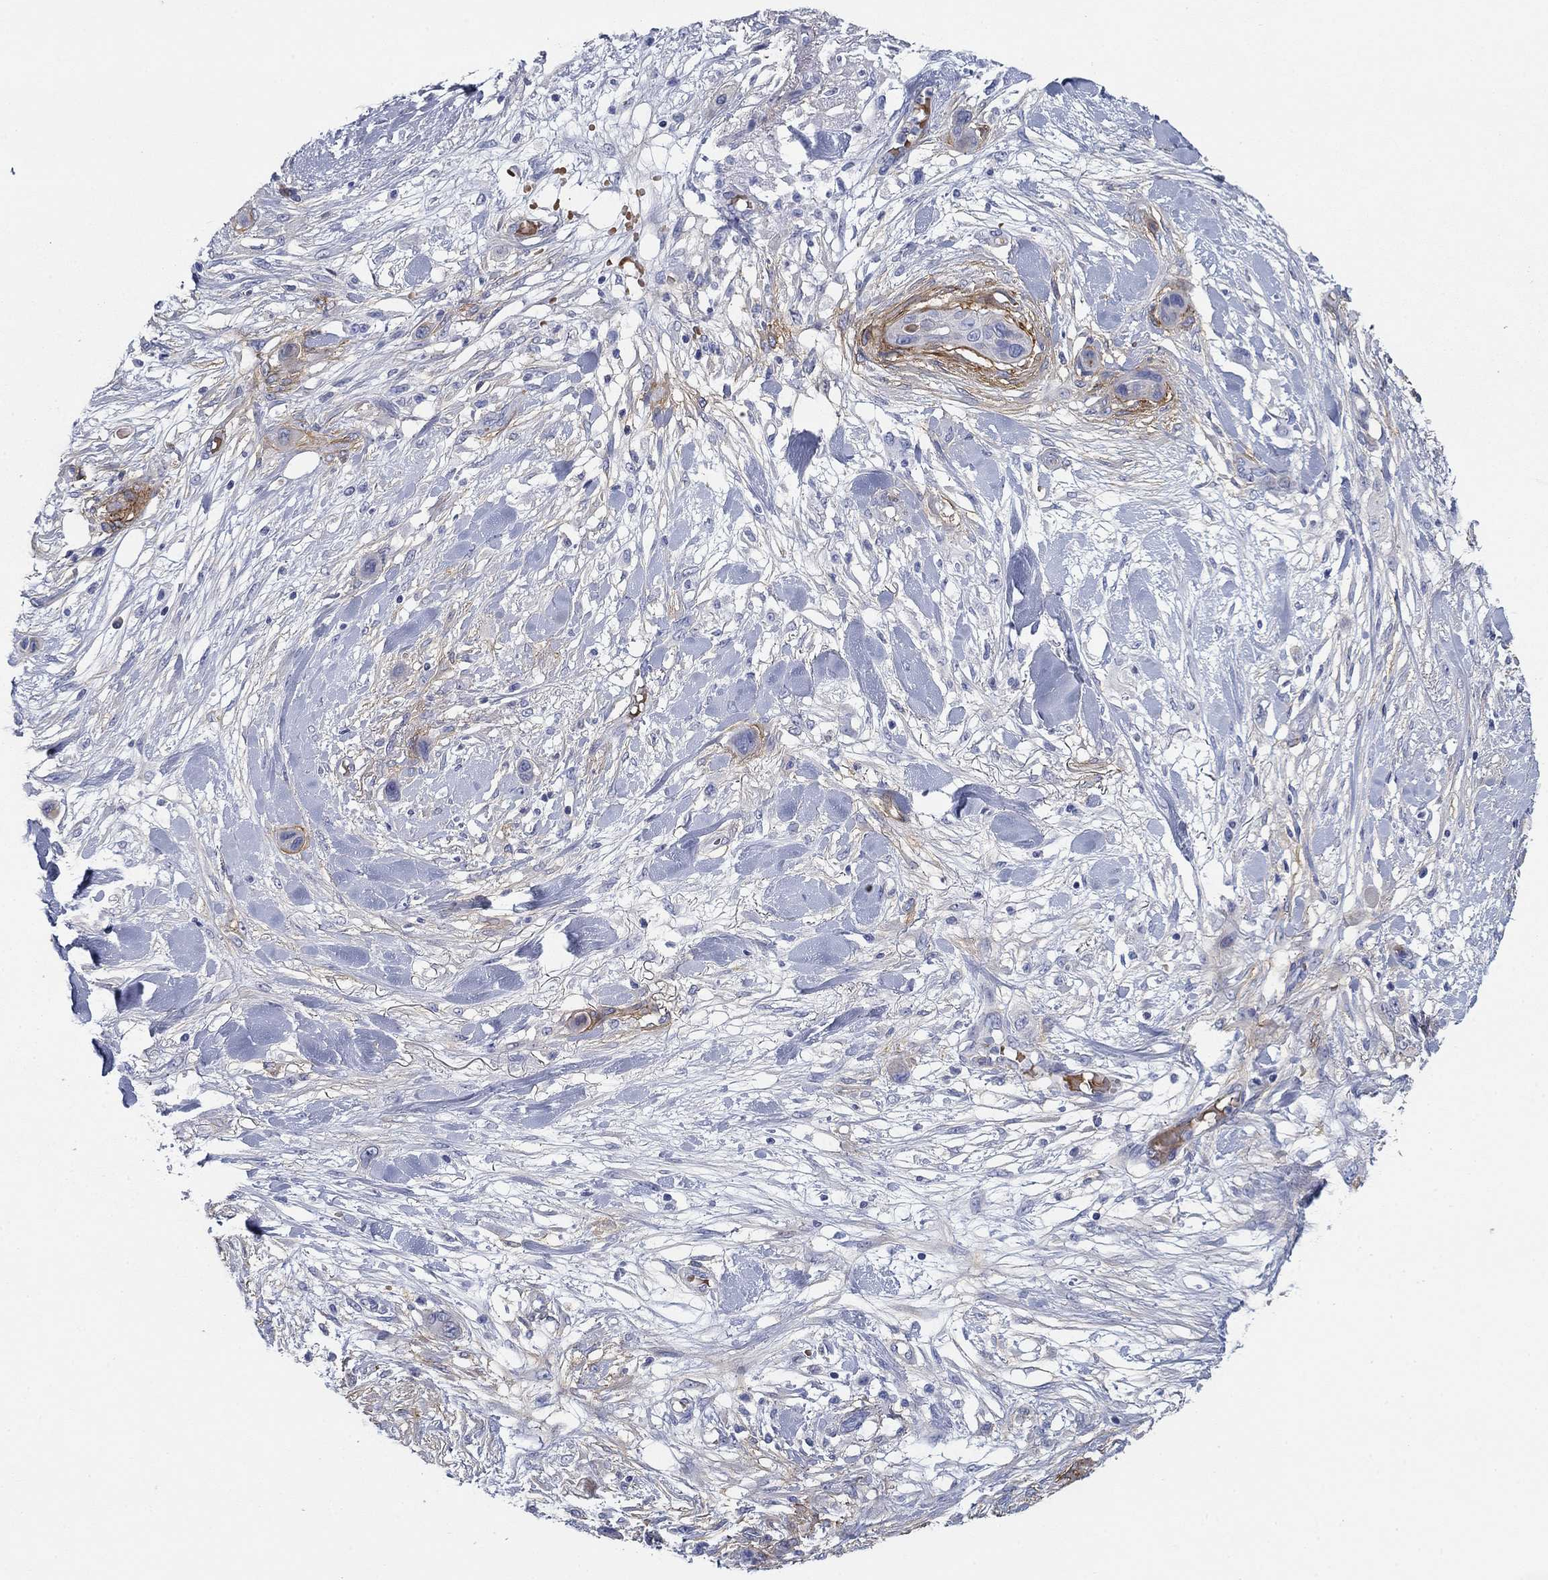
{"staining": {"intensity": "moderate", "quantity": "<25%", "location": "cytoplasmic/membranous"}, "tissue": "skin cancer", "cell_type": "Tumor cells", "image_type": "cancer", "snomed": [{"axis": "morphology", "description": "Squamous cell carcinoma, NOS"}, {"axis": "topography", "description": "Skin"}], "caption": "Immunohistochemistry micrograph of human skin squamous cell carcinoma stained for a protein (brown), which displays low levels of moderate cytoplasmic/membranous expression in about <25% of tumor cells.", "gene": "GPC1", "patient": {"sex": "male", "age": 79}}